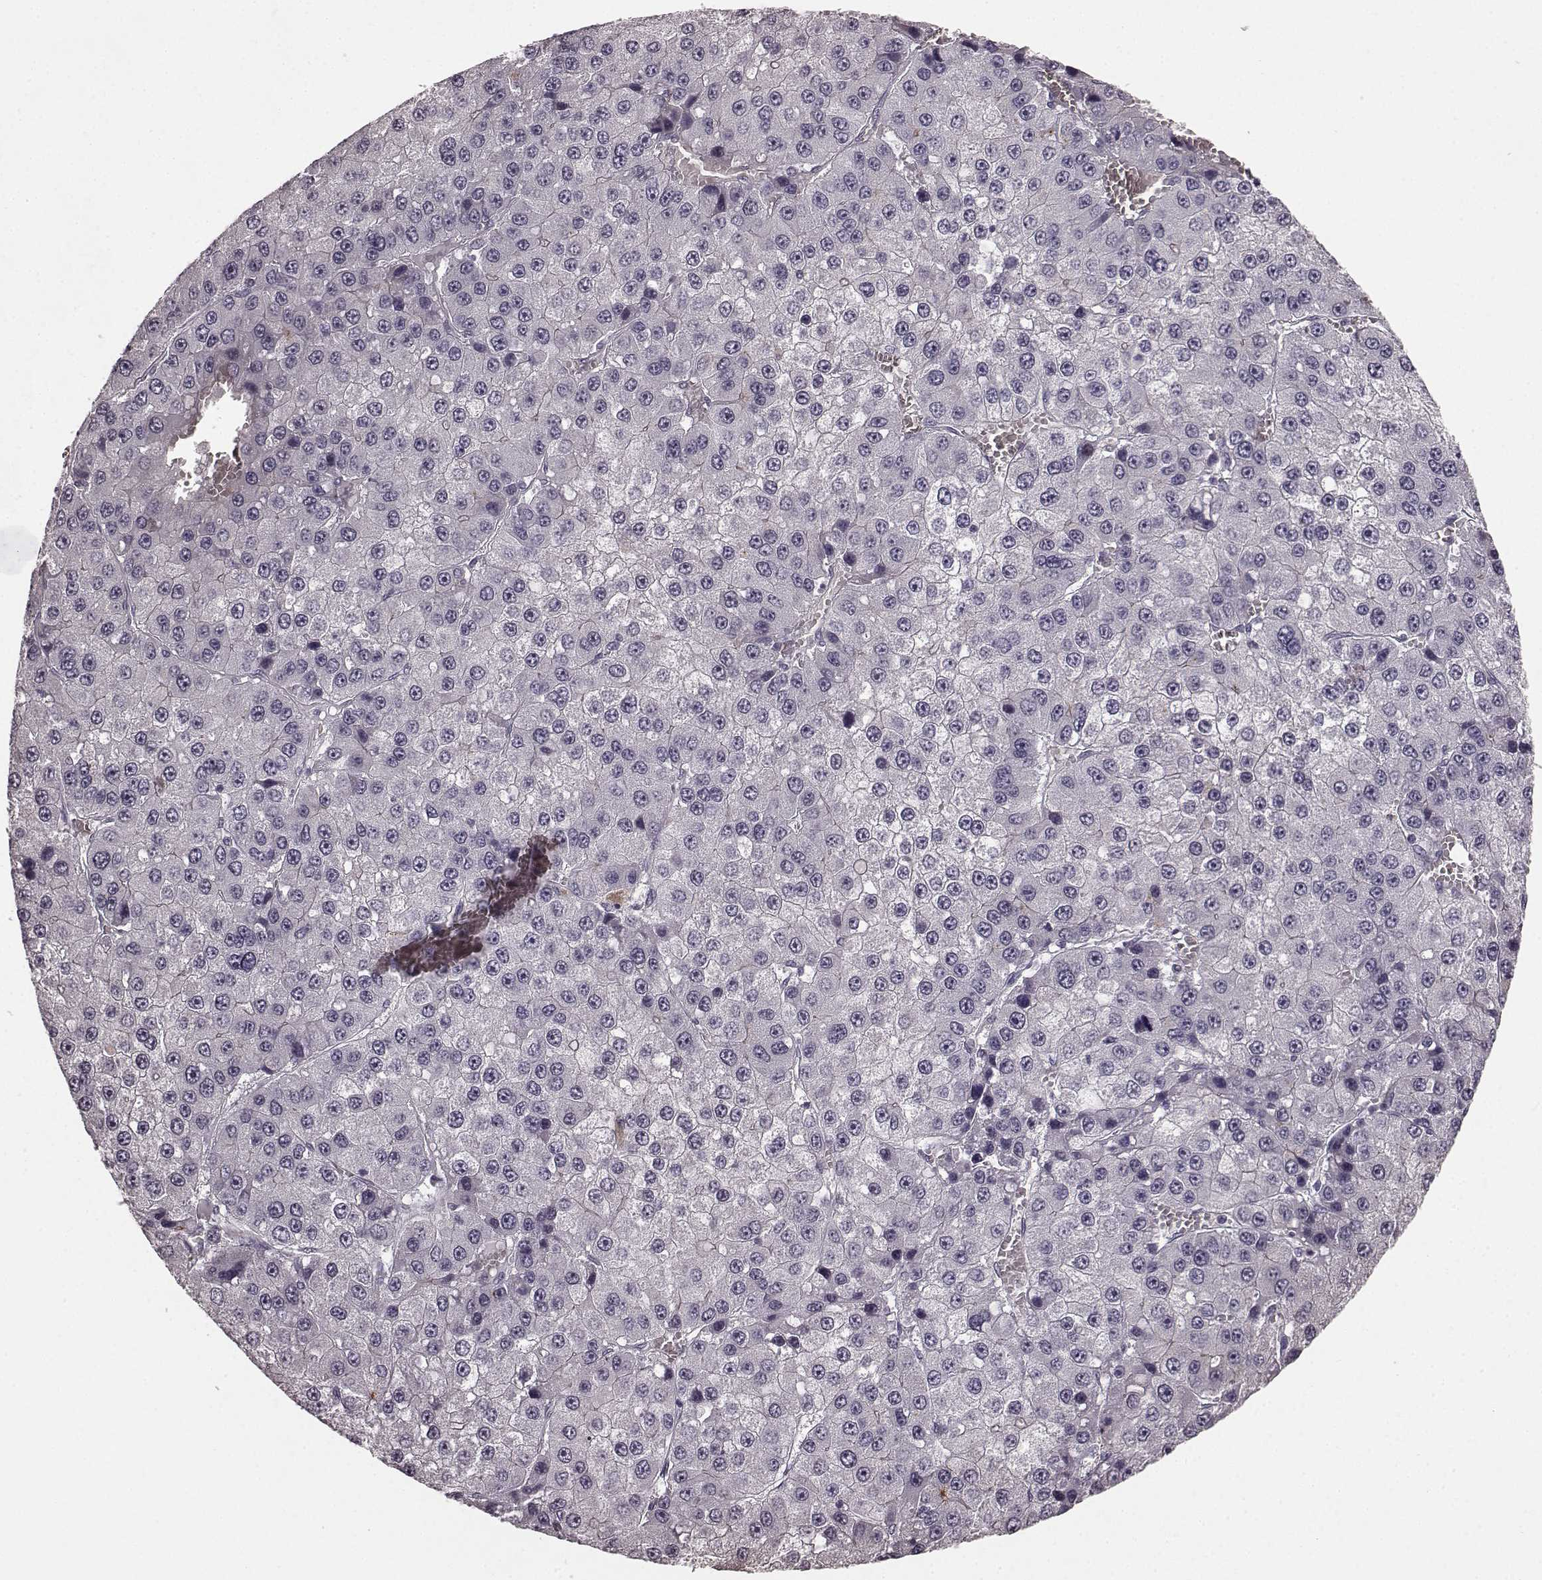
{"staining": {"intensity": "negative", "quantity": "none", "location": "none"}, "tissue": "liver cancer", "cell_type": "Tumor cells", "image_type": "cancer", "snomed": [{"axis": "morphology", "description": "Carcinoma, Hepatocellular, NOS"}, {"axis": "topography", "description": "Liver"}], "caption": "Liver hepatocellular carcinoma was stained to show a protein in brown. There is no significant expression in tumor cells.", "gene": "RIT2", "patient": {"sex": "female", "age": 73}}